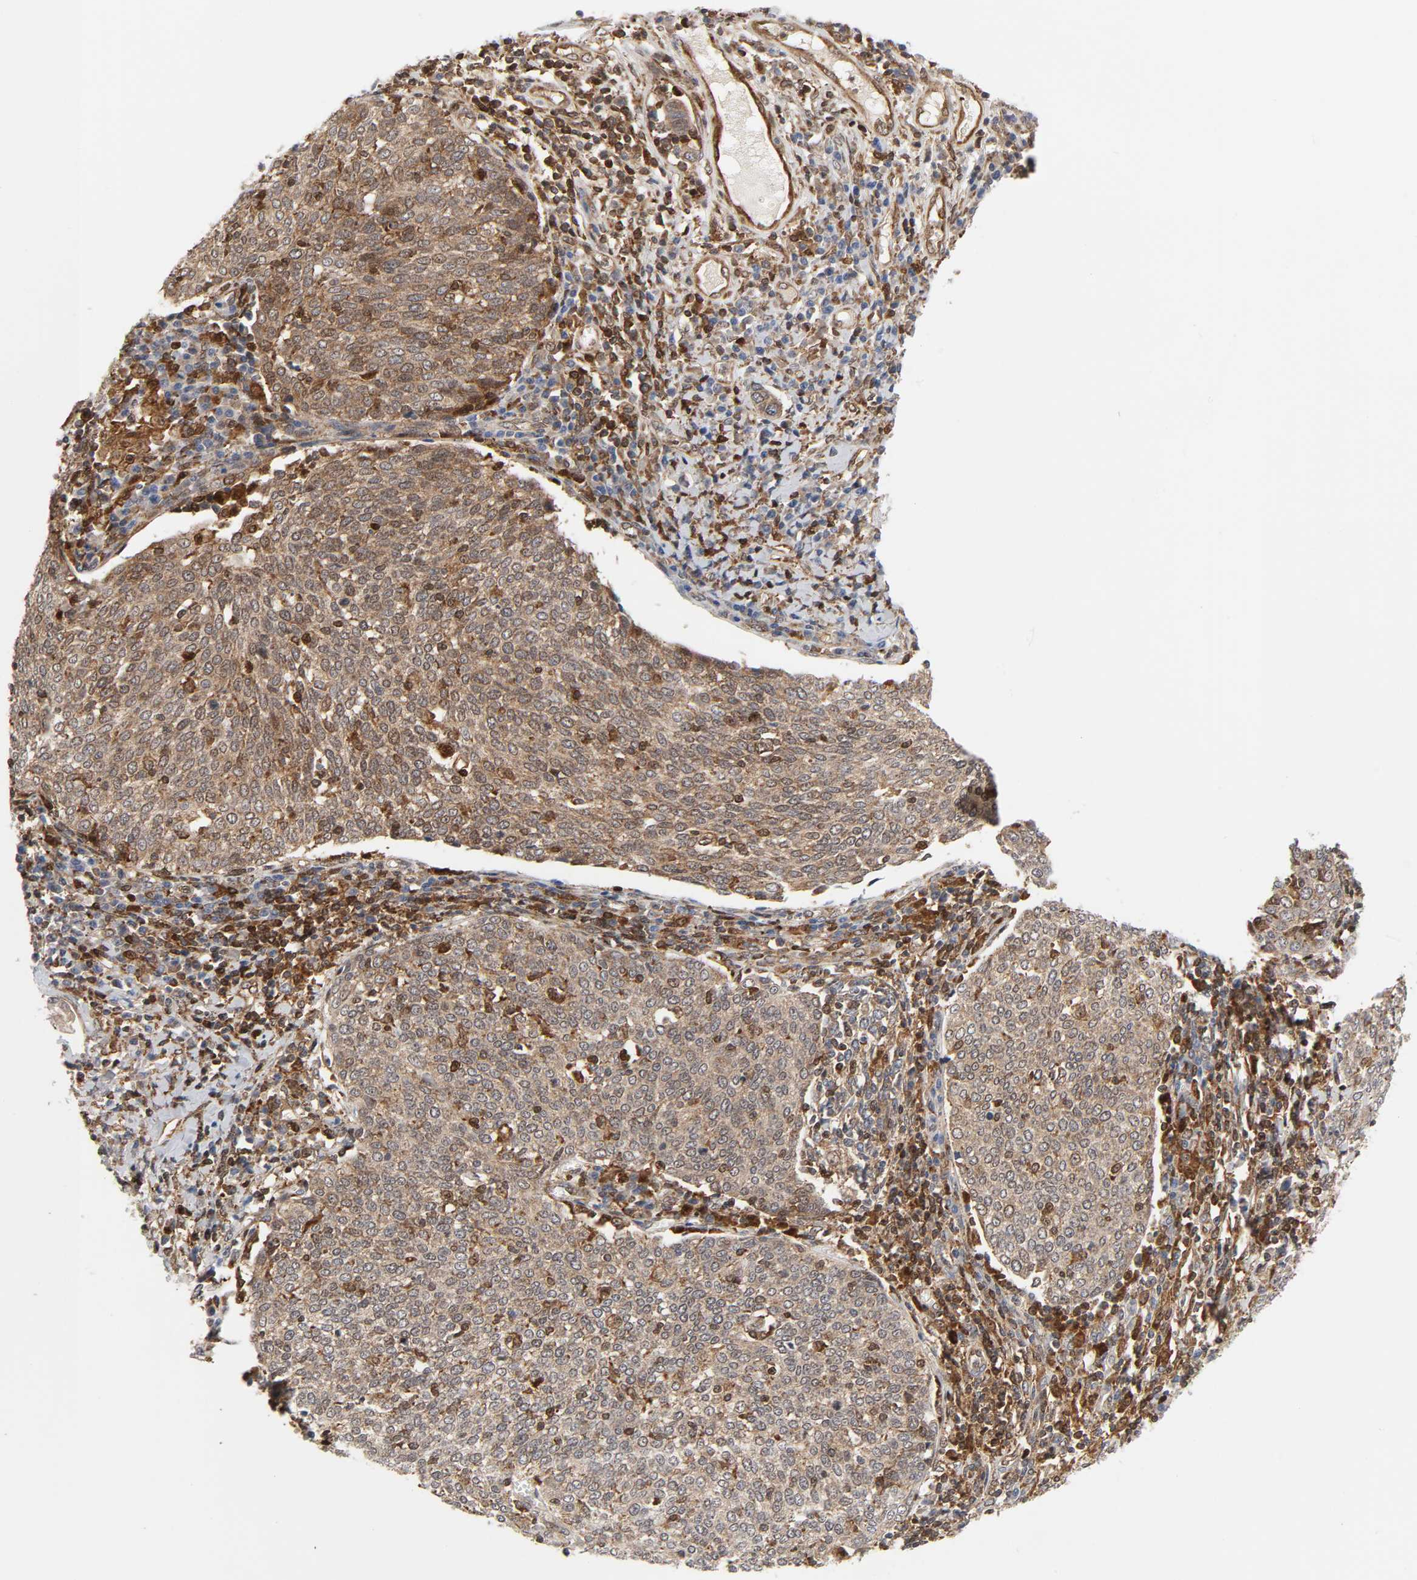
{"staining": {"intensity": "moderate", "quantity": "<25%", "location": "cytoplasmic/membranous,nuclear"}, "tissue": "cervical cancer", "cell_type": "Tumor cells", "image_type": "cancer", "snomed": [{"axis": "morphology", "description": "Squamous cell carcinoma, NOS"}, {"axis": "topography", "description": "Cervix"}], "caption": "Immunohistochemical staining of cervical squamous cell carcinoma exhibits low levels of moderate cytoplasmic/membranous and nuclear protein positivity in approximately <25% of tumor cells.", "gene": "MAPK1", "patient": {"sex": "female", "age": 40}}